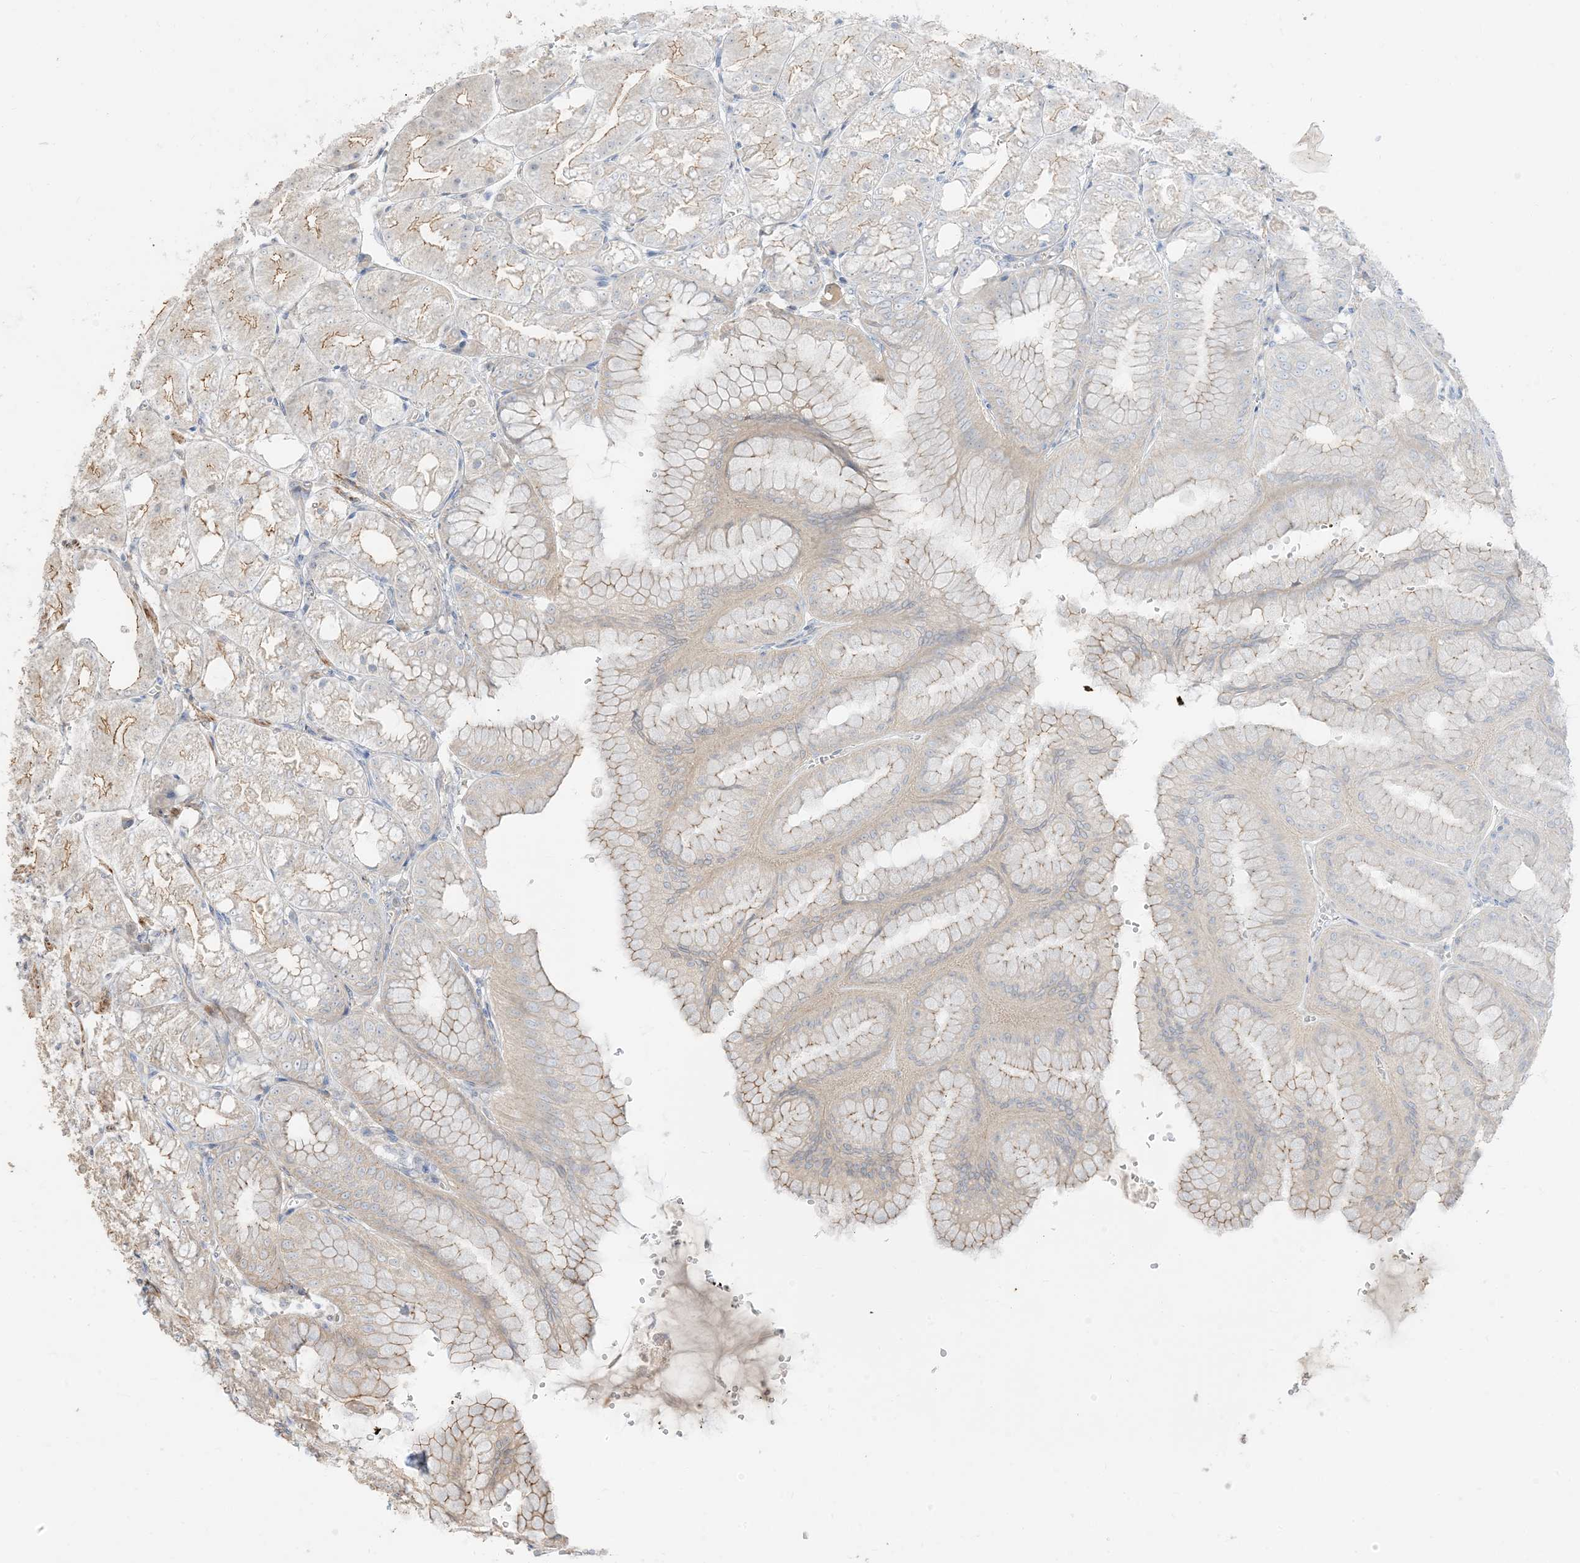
{"staining": {"intensity": "moderate", "quantity": "<25%", "location": "cytoplasmic/membranous"}, "tissue": "stomach", "cell_type": "Glandular cells", "image_type": "normal", "snomed": [{"axis": "morphology", "description": "Normal tissue, NOS"}, {"axis": "topography", "description": "Stomach, lower"}], "caption": "An immunohistochemistry (IHC) photomicrograph of benign tissue is shown. Protein staining in brown shows moderate cytoplasmic/membranous positivity in stomach within glandular cells.", "gene": "RNF175", "patient": {"sex": "male", "age": 71}}